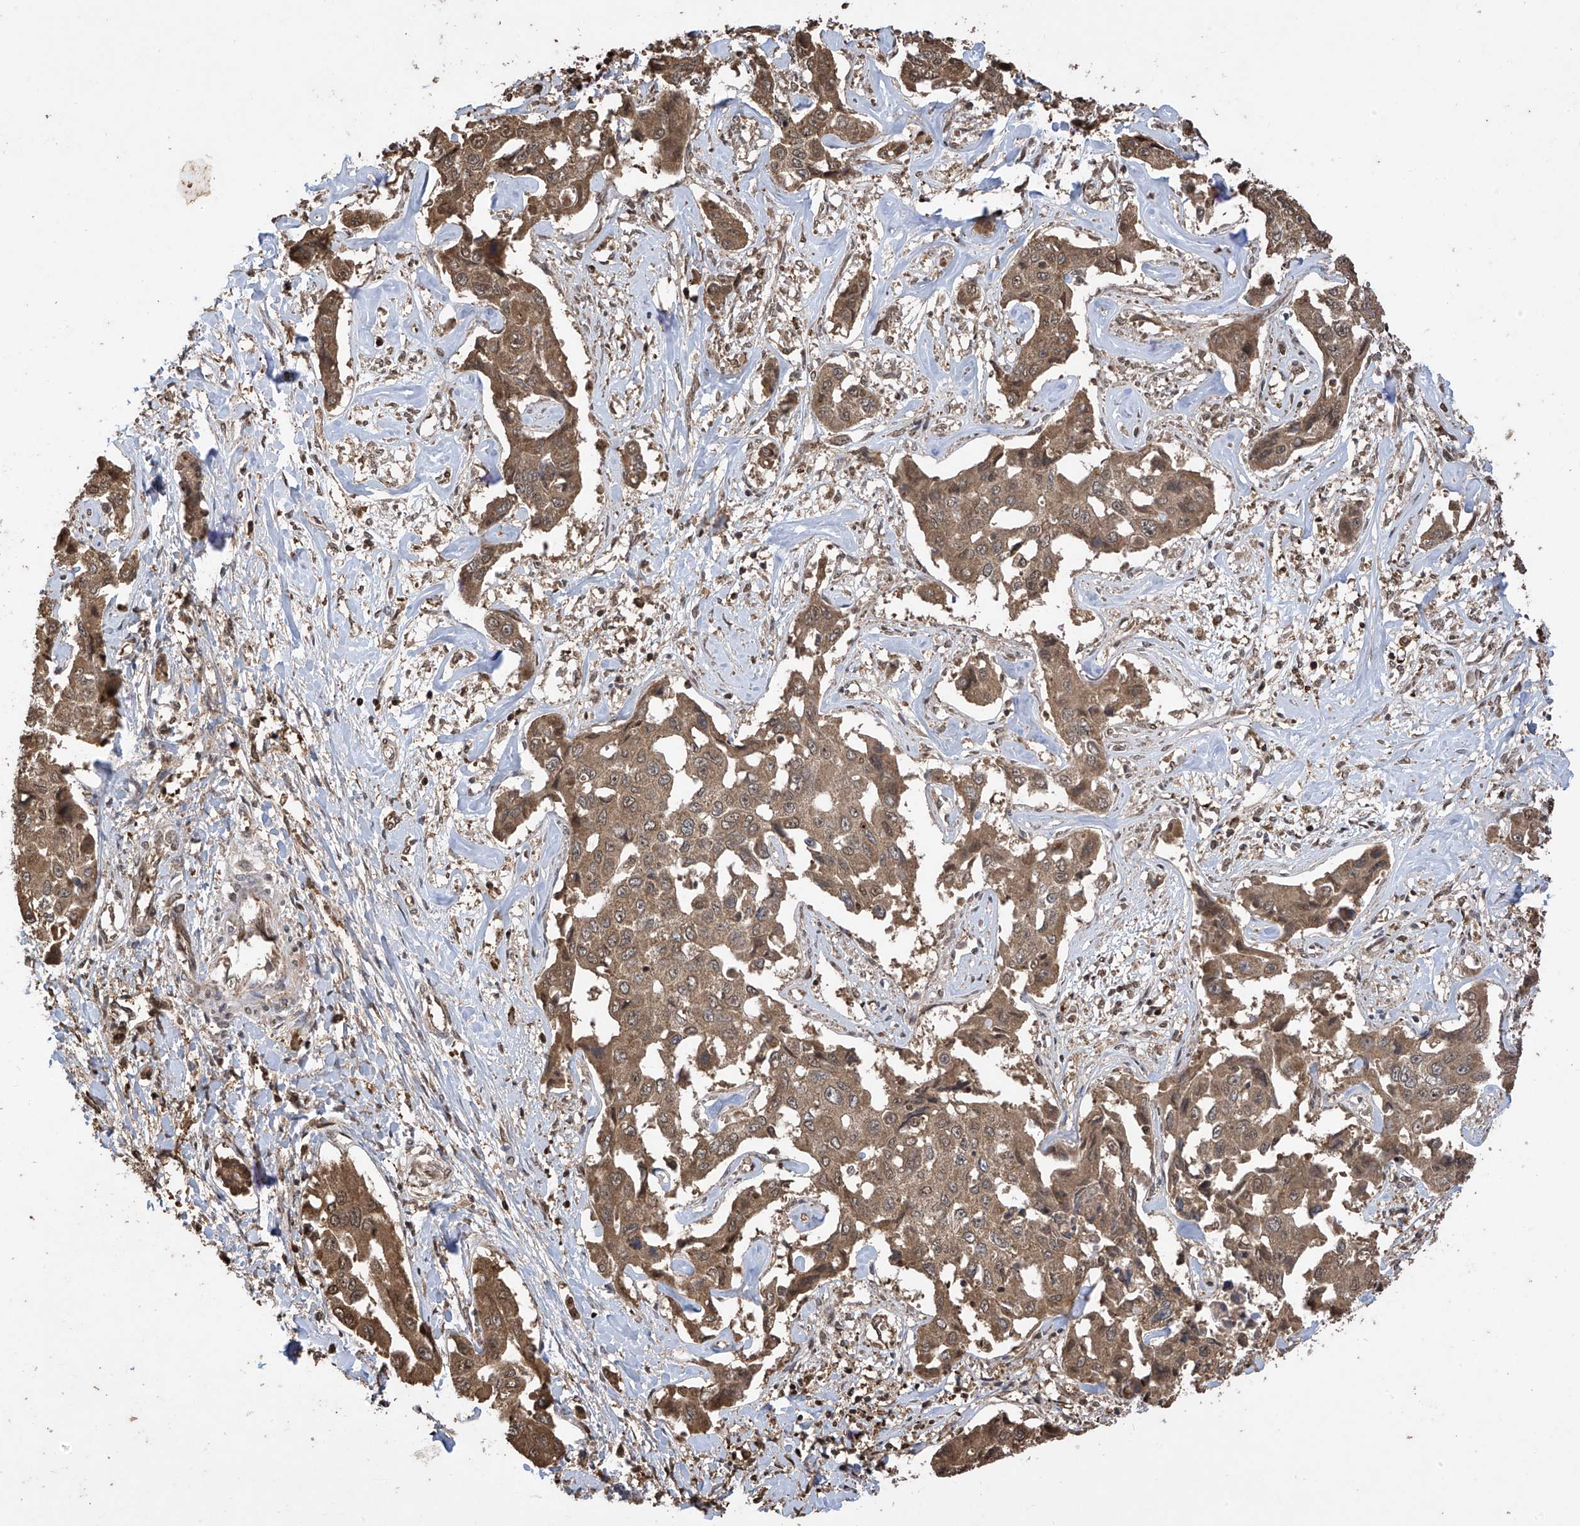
{"staining": {"intensity": "moderate", "quantity": ">75%", "location": "cytoplasmic/membranous,nuclear"}, "tissue": "liver cancer", "cell_type": "Tumor cells", "image_type": "cancer", "snomed": [{"axis": "morphology", "description": "Cholangiocarcinoma"}, {"axis": "topography", "description": "Liver"}], "caption": "The histopathology image displays a brown stain indicating the presence of a protein in the cytoplasmic/membranous and nuclear of tumor cells in liver cancer.", "gene": "PNPT1", "patient": {"sex": "male", "age": 59}}